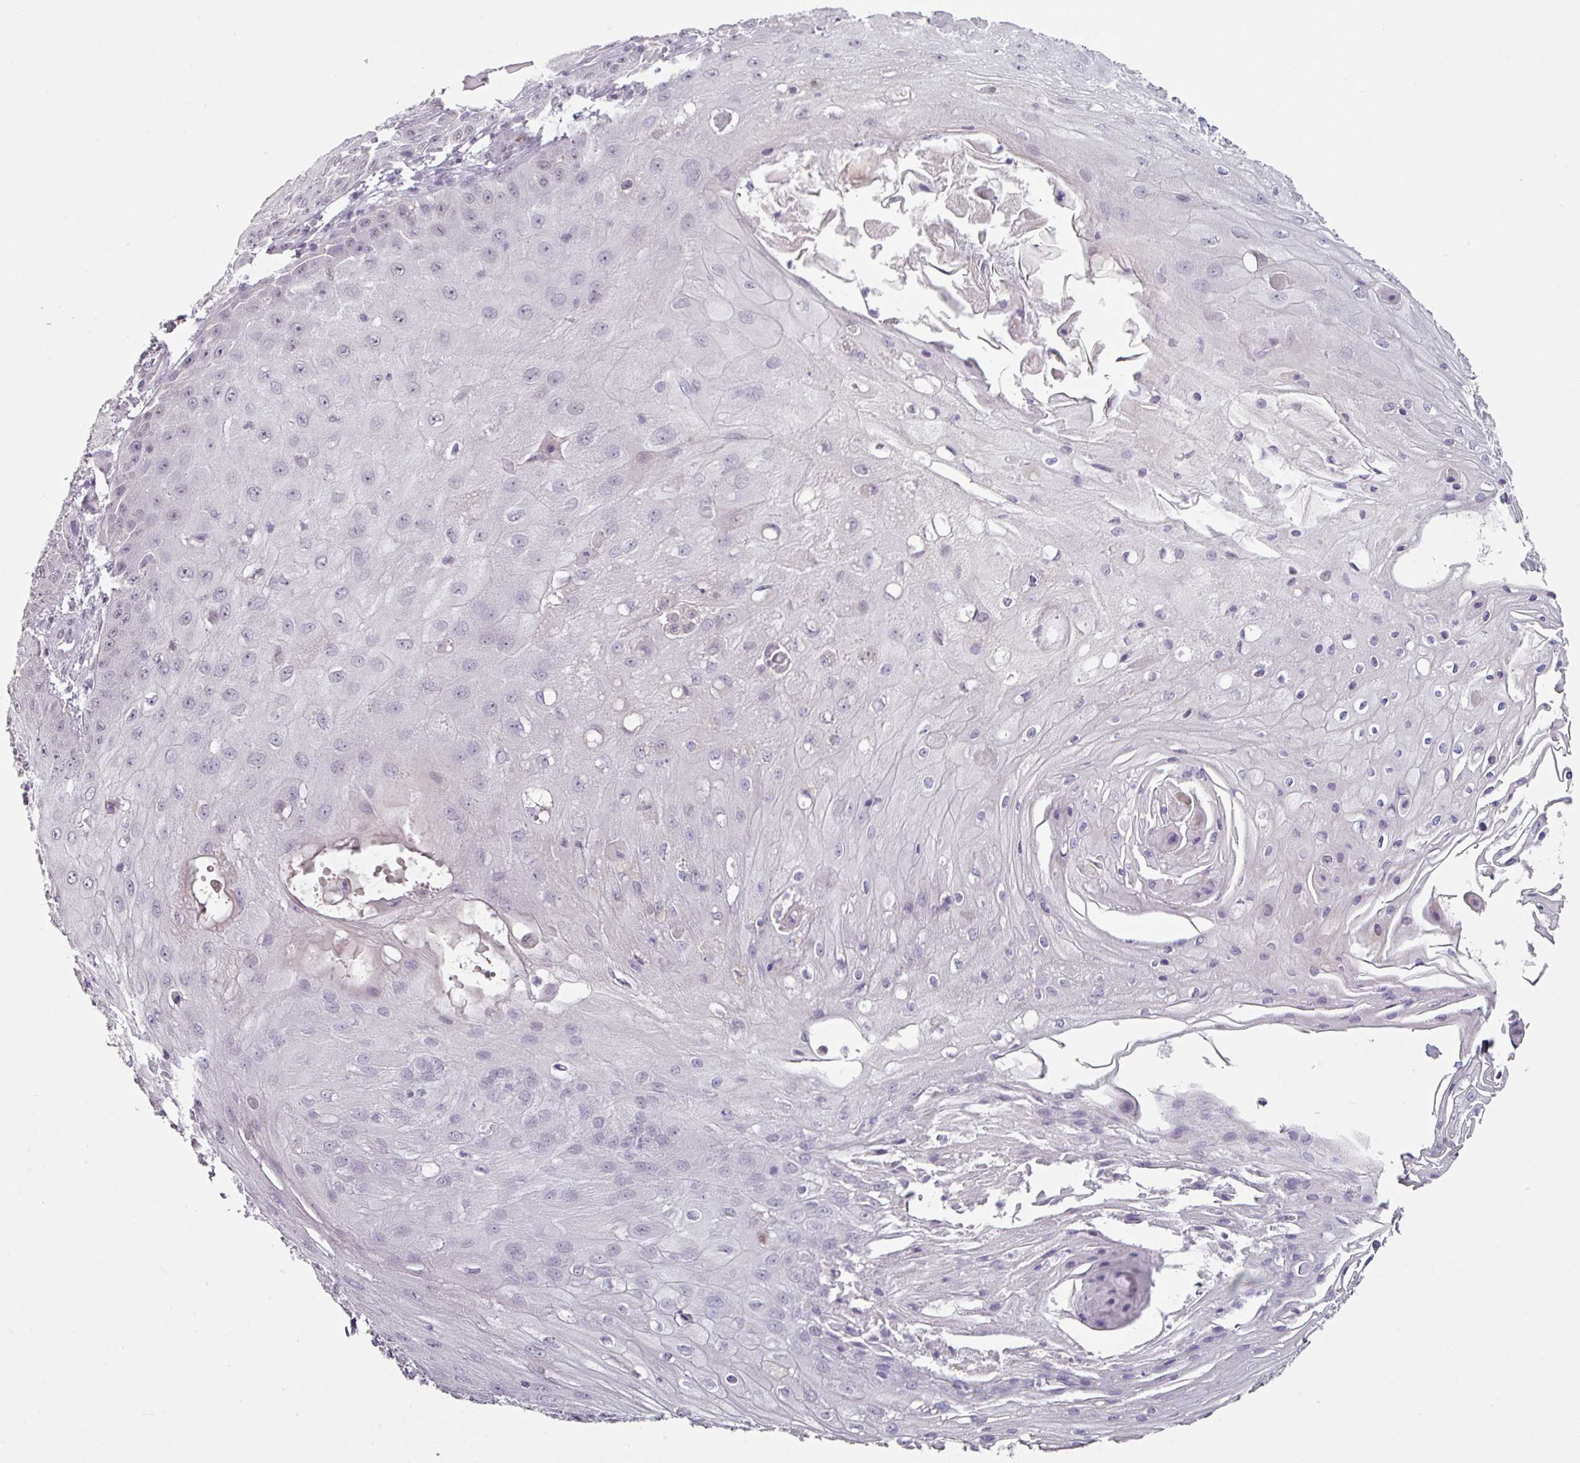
{"staining": {"intensity": "negative", "quantity": "none", "location": "none"}, "tissue": "skin cancer", "cell_type": "Tumor cells", "image_type": "cancer", "snomed": [{"axis": "morphology", "description": "Squamous cell carcinoma, NOS"}, {"axis": "topography", "description": "Skin"}], "caption": "The photomicrograph shows no significant expression in tumor cells of skin cancer. The staining is performed using DAB (3,3'-diaminobenzidine) brown chromogen with nuclei counter-stained in using hematoxylin.", "gene": "ELK1", "patient": {"sex": "male", "age": 70}}